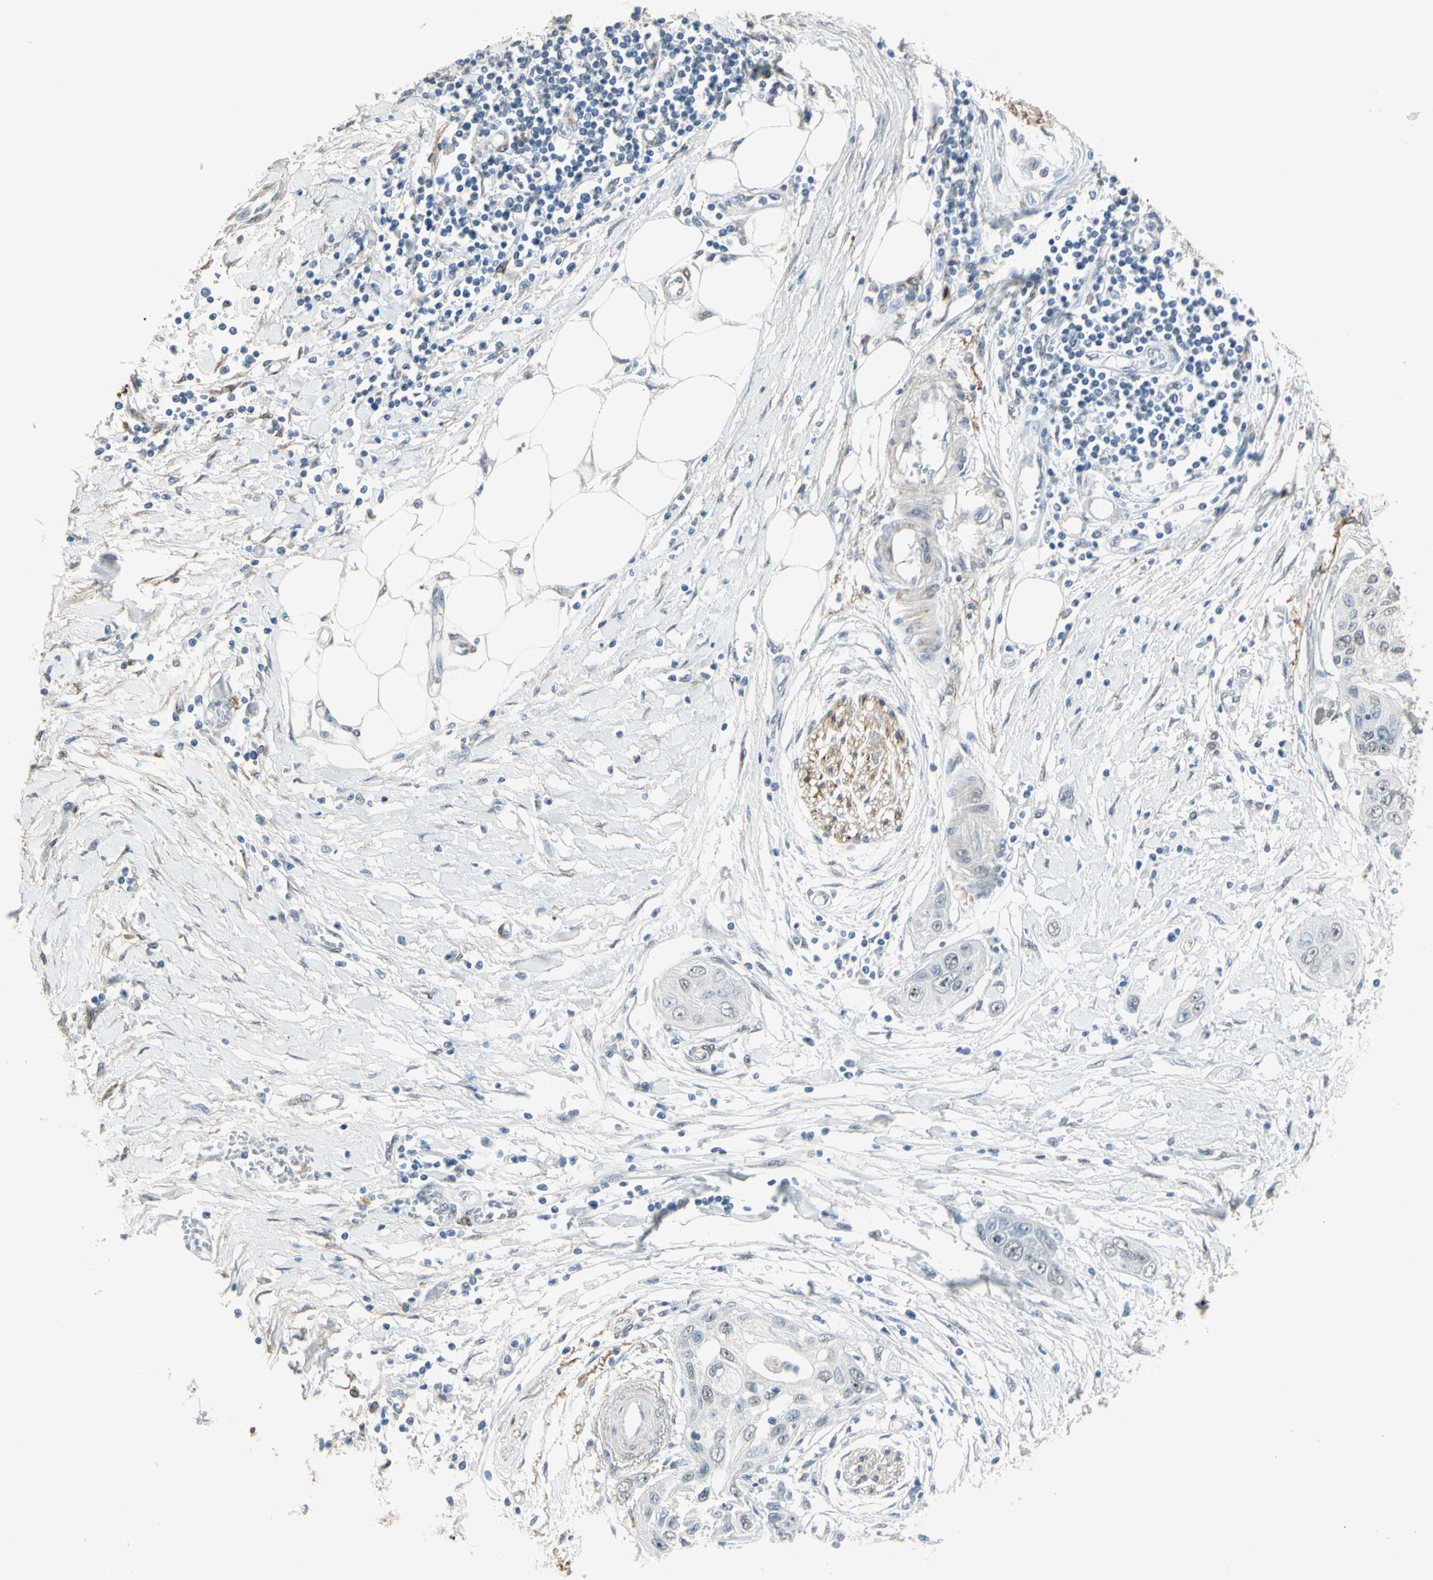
{"staining": {"intensity": "negative", "quantity": "none", "location": "none"}, "tissue": "pancreatic cancer", "cell_type": "Tumor cells", "image_type": "cancer", "snomed": [{"axis": "morphology", "description": "Adenocarcinoma, NOS"}, {"axis": "topography", "description": "Pancreas"}], "caption": "Tumor cells show no significant staining in adenocarcinoma (pancreatic).", "gene": "MUC3A", "patient": {"sex": "female", "age": 70}}